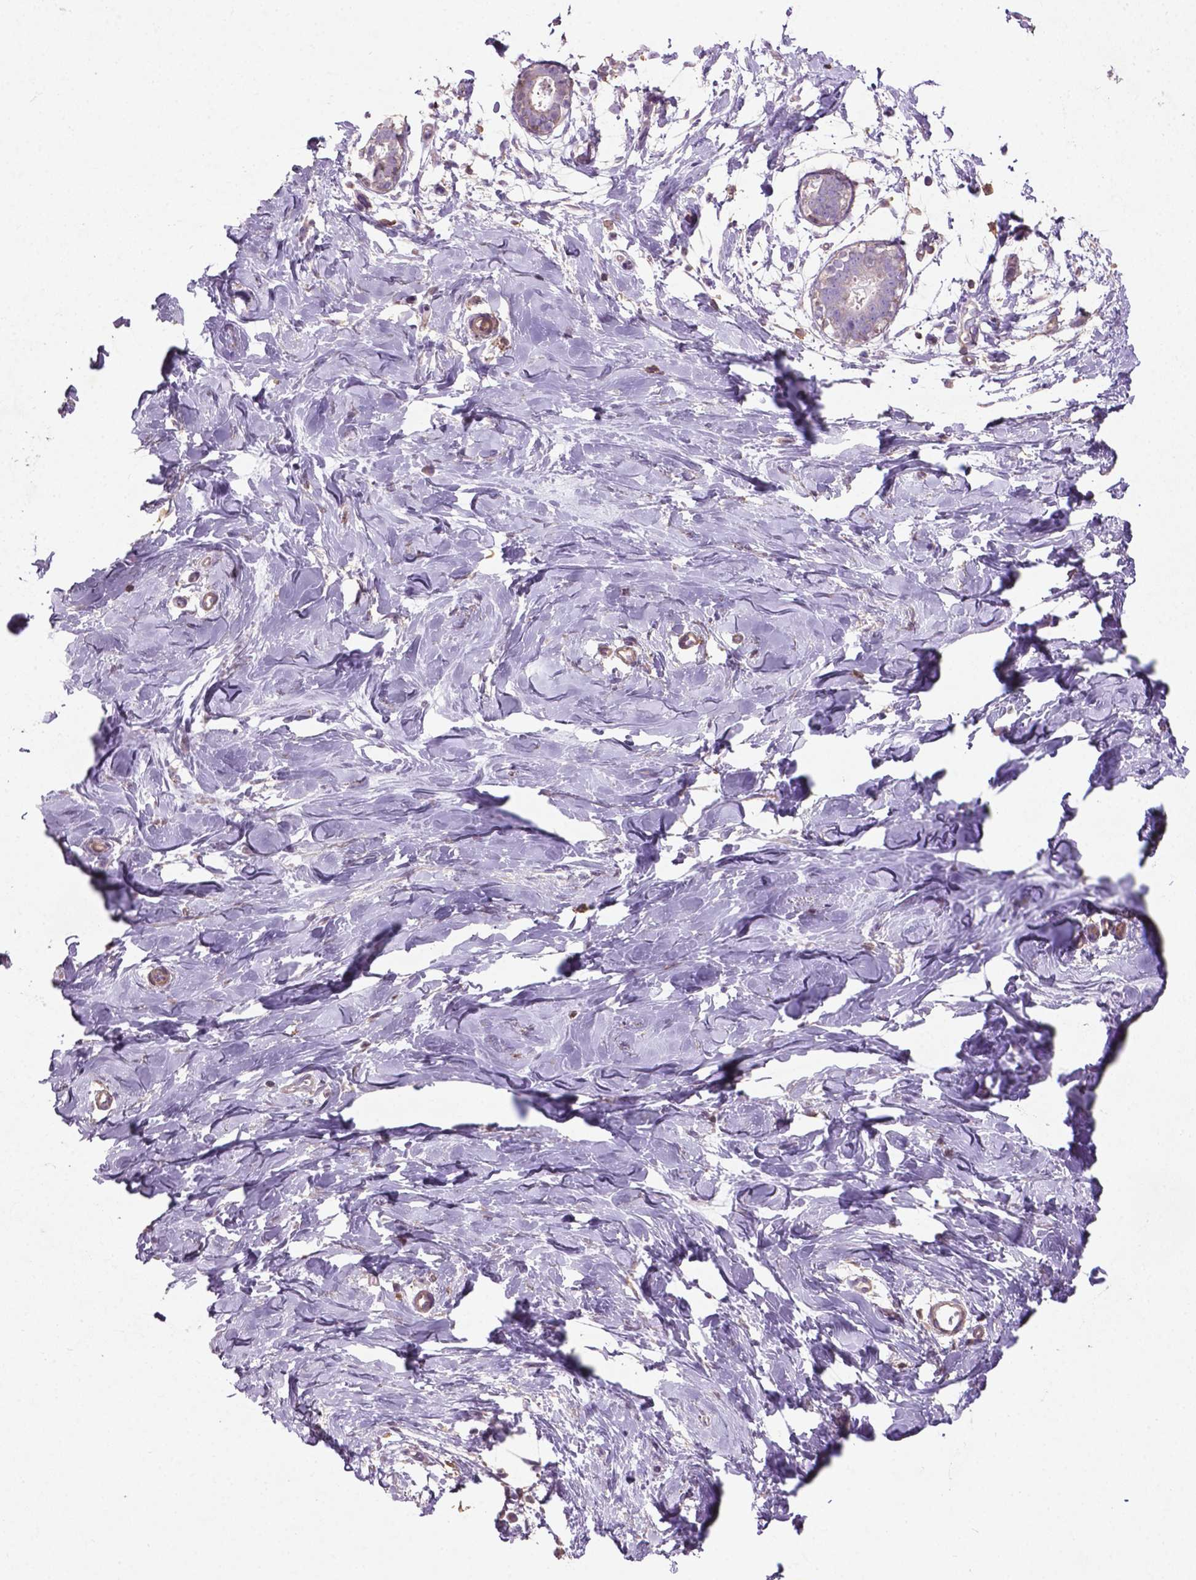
{"staining": {"intensity": "negative", "quantity": "none", "location": "none"}, "tissue": "breast", "cell_type": "Adipocytes", "image_type": "normal", "snomed": [{"axis": "morphology", "description": "Normal tissue, NOS"}, {"axis": "topography", "description": "Breast"}], "caption": "This micrograph is of benign breast stained with immunohistochemistry to label a protein in brown with the nuclei are counter-stained blue. There is no expression in adipocytes.", "gene": "BMP4", "patient": {"sex": "female", "age": 27}}